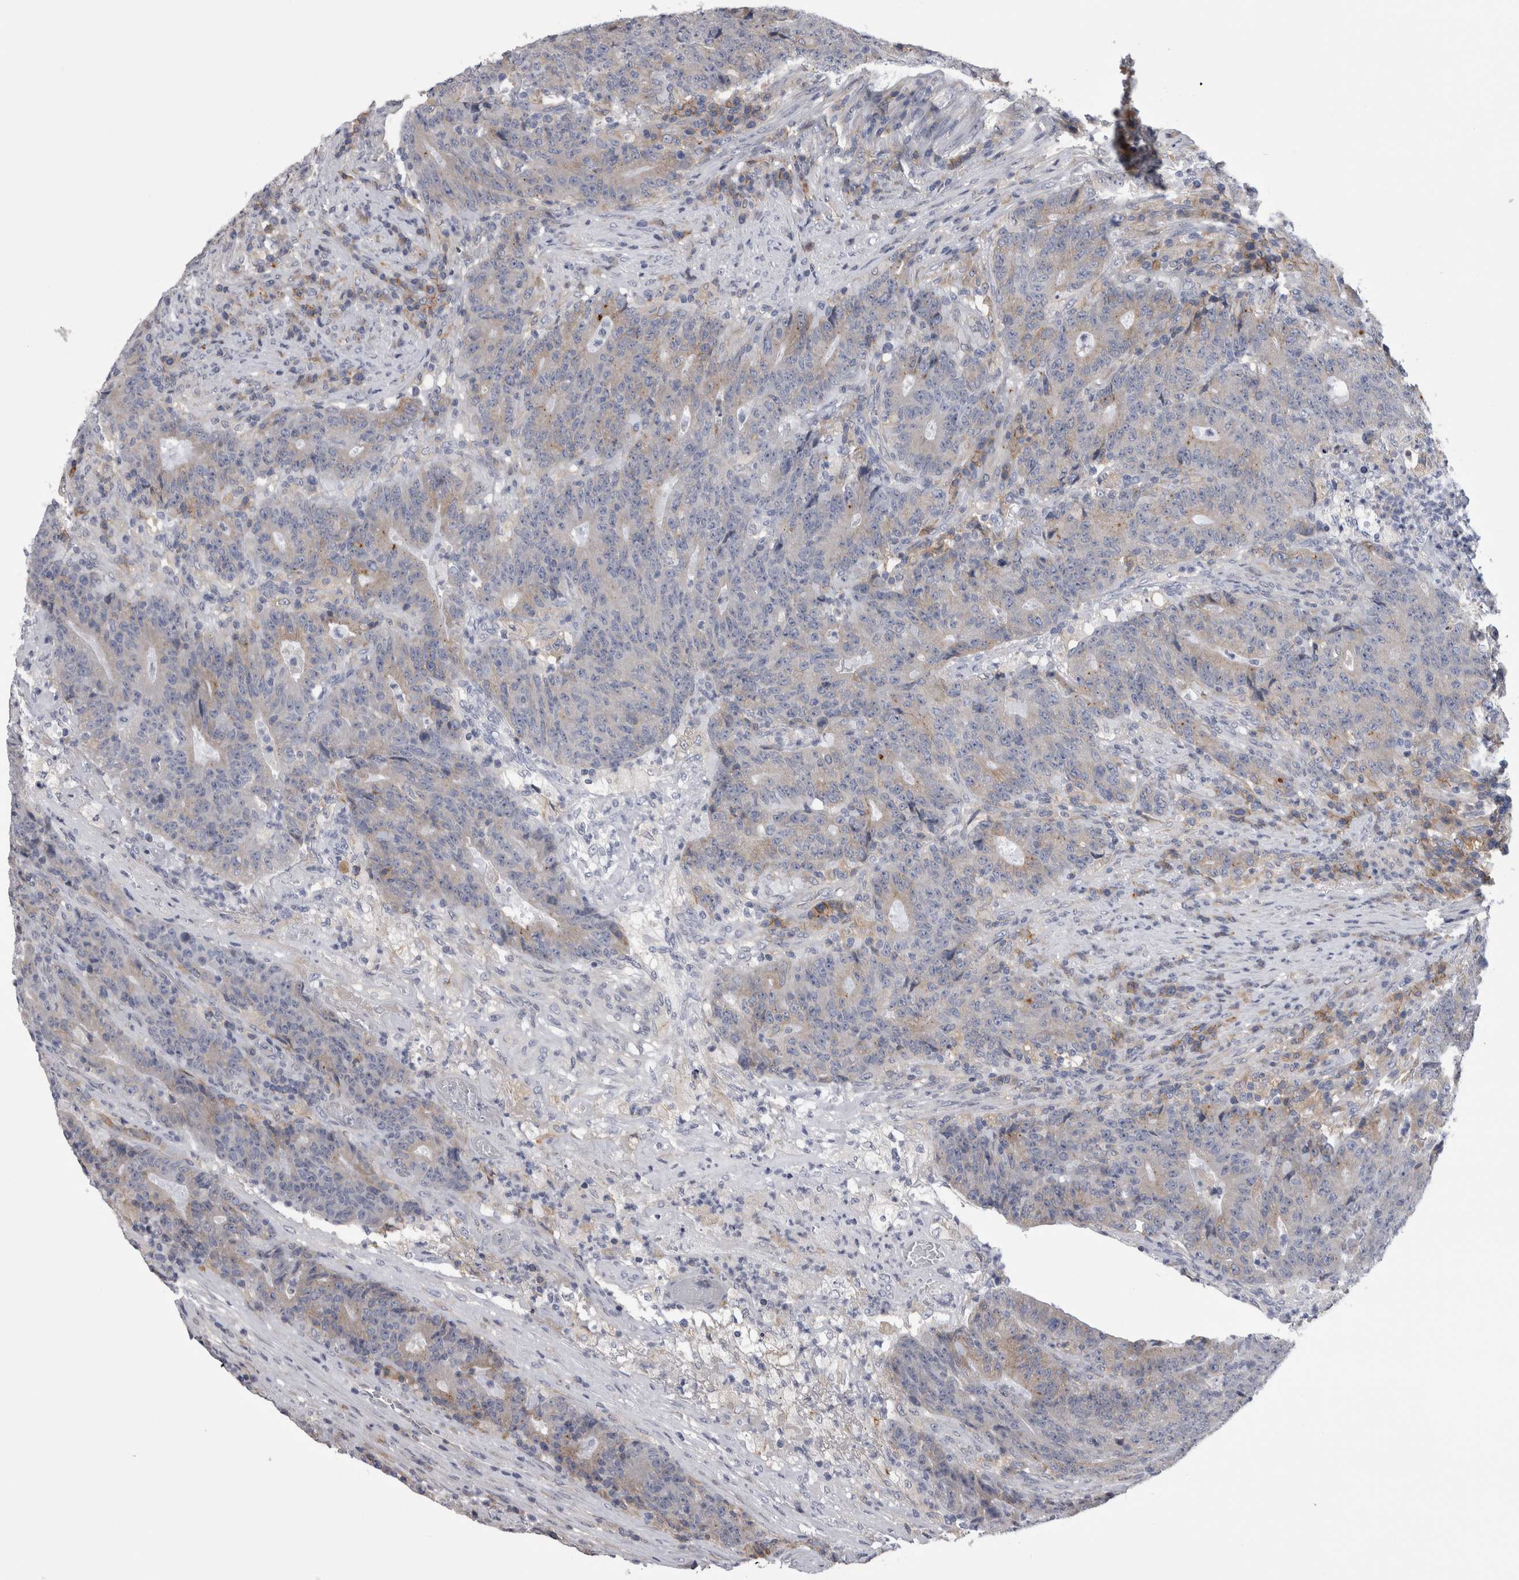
{"staining": {"intensity": "moderate", "quantity": "<25%", "location": "cytoplasmic/membranous"}, "tissue": "colorectal cancer", "cell_type": "Tumor cells", "image_type": "cancer", "snomed": [{"axis": "morphology", "description": "Normal tissue, NOS"}, {"axis": "morphology", "description": "Adenocarcinoma, NOS"}, {"axis": "topography", "description": "Colon"}], "caption": "This is a micrograph of immunohistochemistry (IHC) staining of colorectal cancer (adenocarcinoma), which shows moderate staining in the cytoplasmic/membranous of tumor cells.", "gene": "AFMID", "patient": {"sex": "female", "age": 75}}